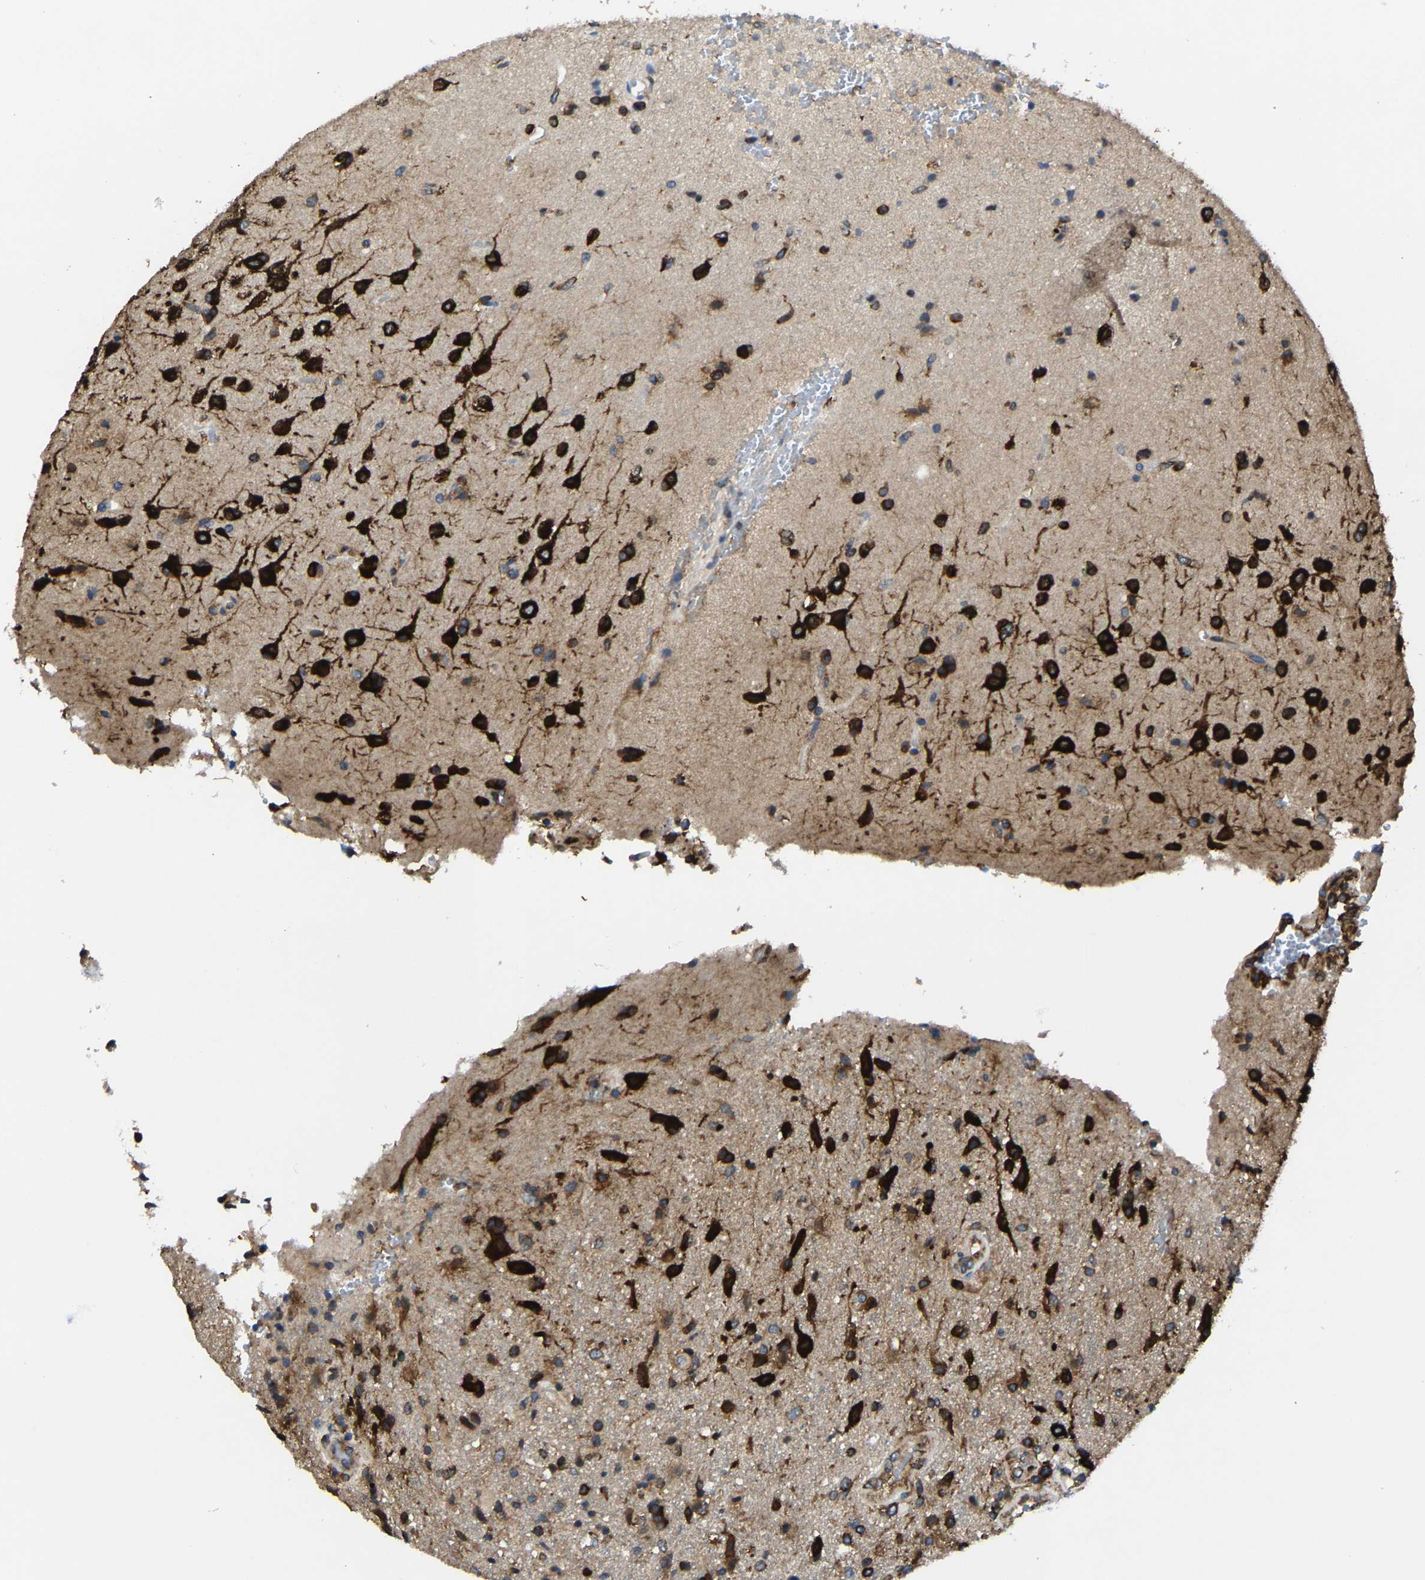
{"staining": {"intensity": "strong", "quantity": ">75%", "location": "cytoplasmic/membranous,nuclear"}, "tissue": "glioma", "cell_type": "Tumor cells", "image_type": "cancer", "snomed": [{"axis": "morphology", "description": "Glioma, malignant, High grade"}, {"axis": "topography", "description": "Brain"}], "caption": "High-power microscopy captured an immunohistochemistry (IHC) micrograph of malignant glioma (high-grade), revealing strong cytoplasmic/membranous and nuclear staining in approximately >75% of tumor cells. (brown staining indicates protein expression, while blue staining denotes nuclei).", "gene": "G3BP2", "patient": {"sex": "male", "age": 72}}